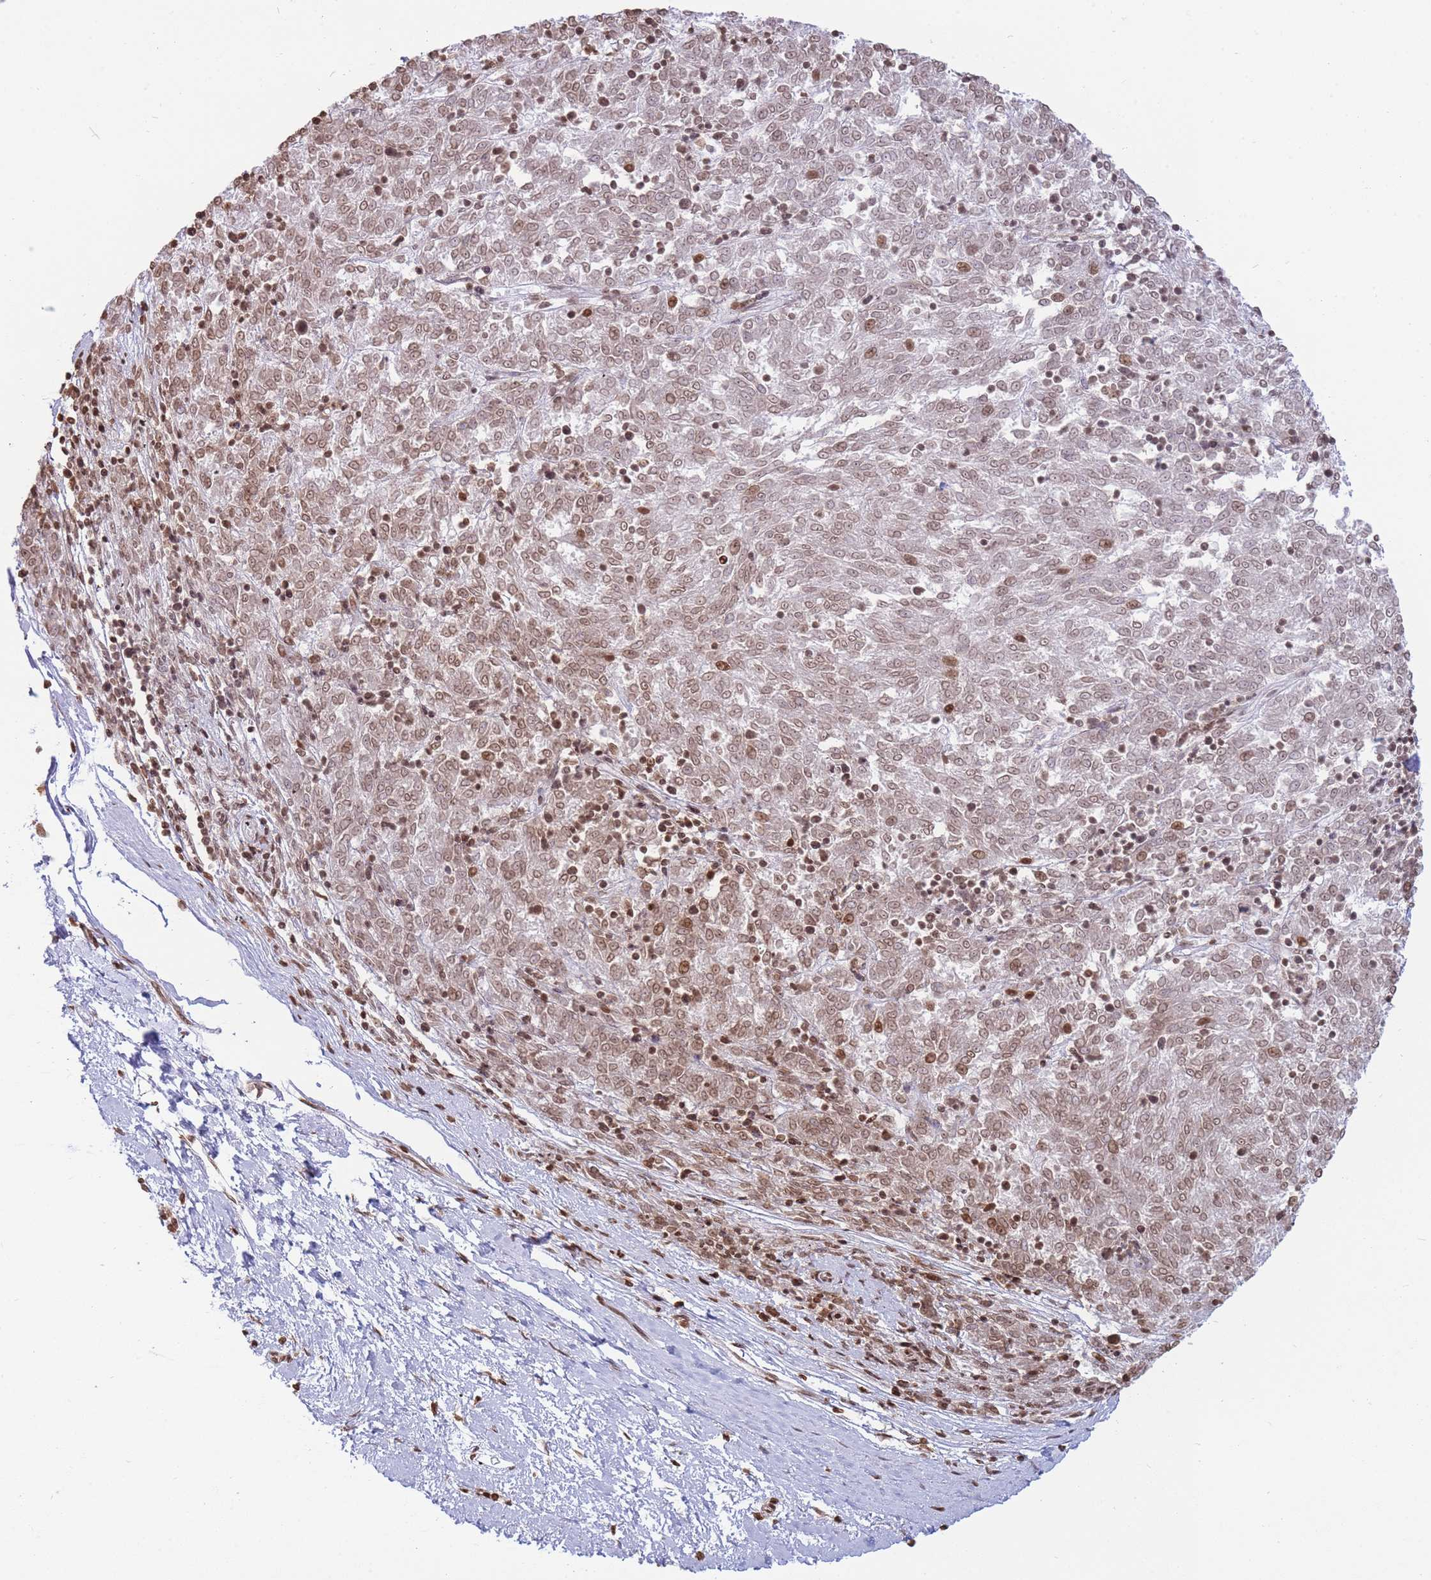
{"staining": {"intensity": "moderate", "quantity": ">75%", "location": "nuclear"}, "tissue": "melanoma", "cell_type": "Tumor cells", "image_type": "cancer", "snomed": [{"axis": "morphology", "description": "Malignant melanoma, NOS"}, {"axis": "topography", "description": "Skin"}], "caption": "Malignant melanoma stained with DAB immunohistochemistry reveals medium levels of moderate nuclear positivity in approximately >75% of tumor cells.", "gene": "SHISAL1", "patient": {"sex": "female", "age": 72}}